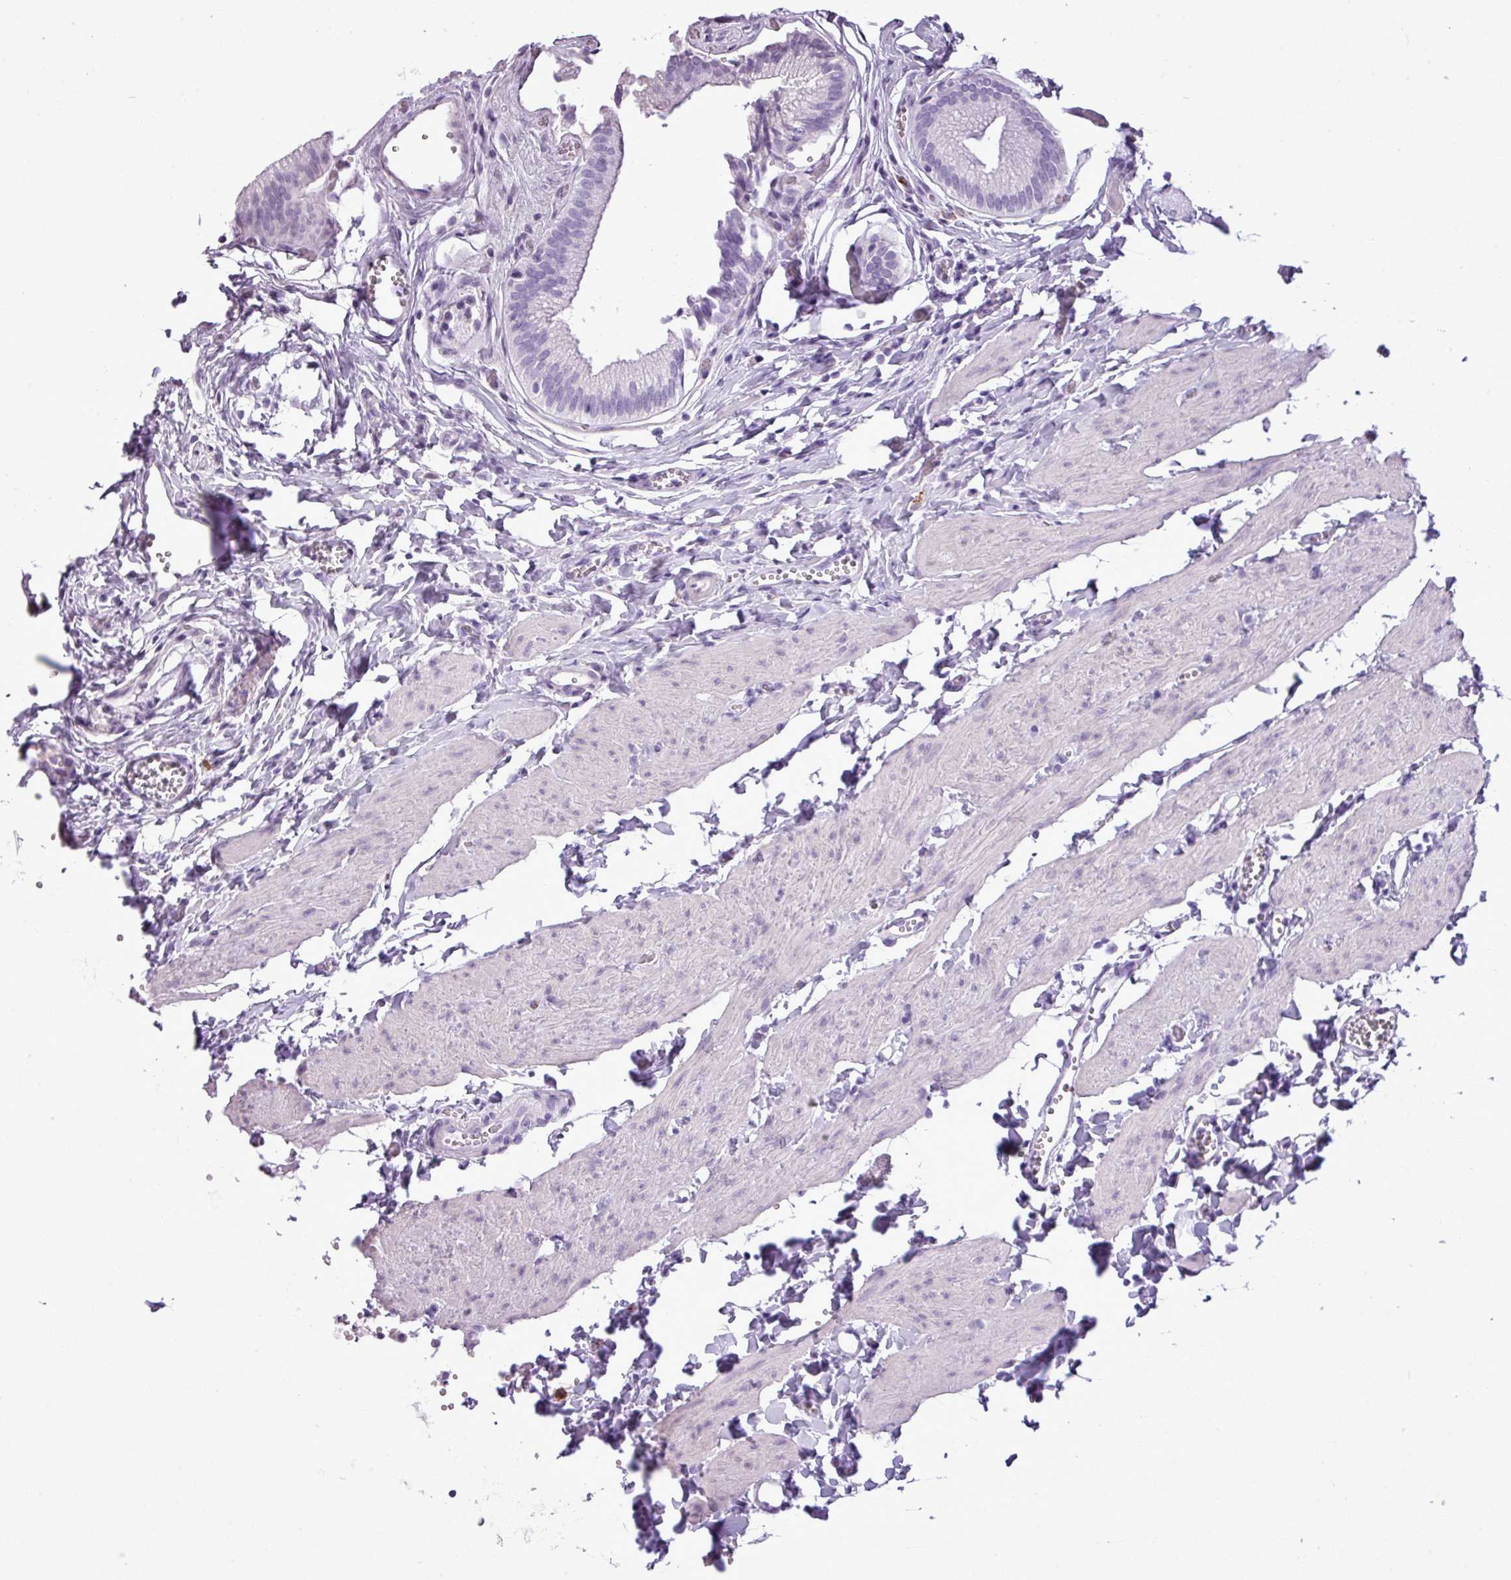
{"staining": {"intensity": "negative", "quantity": "none", "location": "none"}, "tissue": "gallbladder", "cell_type": "Glandular cells", "image_type": "normal", "snomed": [{"axis": "morphology", "description": "Normal tissue, NOS"}, {"axis": "topography", "description": "Gallbladder"}, {"axis": "topography", "description": "Peripheral nerve tissue"}], "caption": "High magnification brightfield microscopy of benign gallbladder stained with DAB (brown) and counterstained with hematoxylin (blue): glandular cells show no significant staining.", "gene": "RBMXL2", "patient": {"sex": "male", "age": 17}}